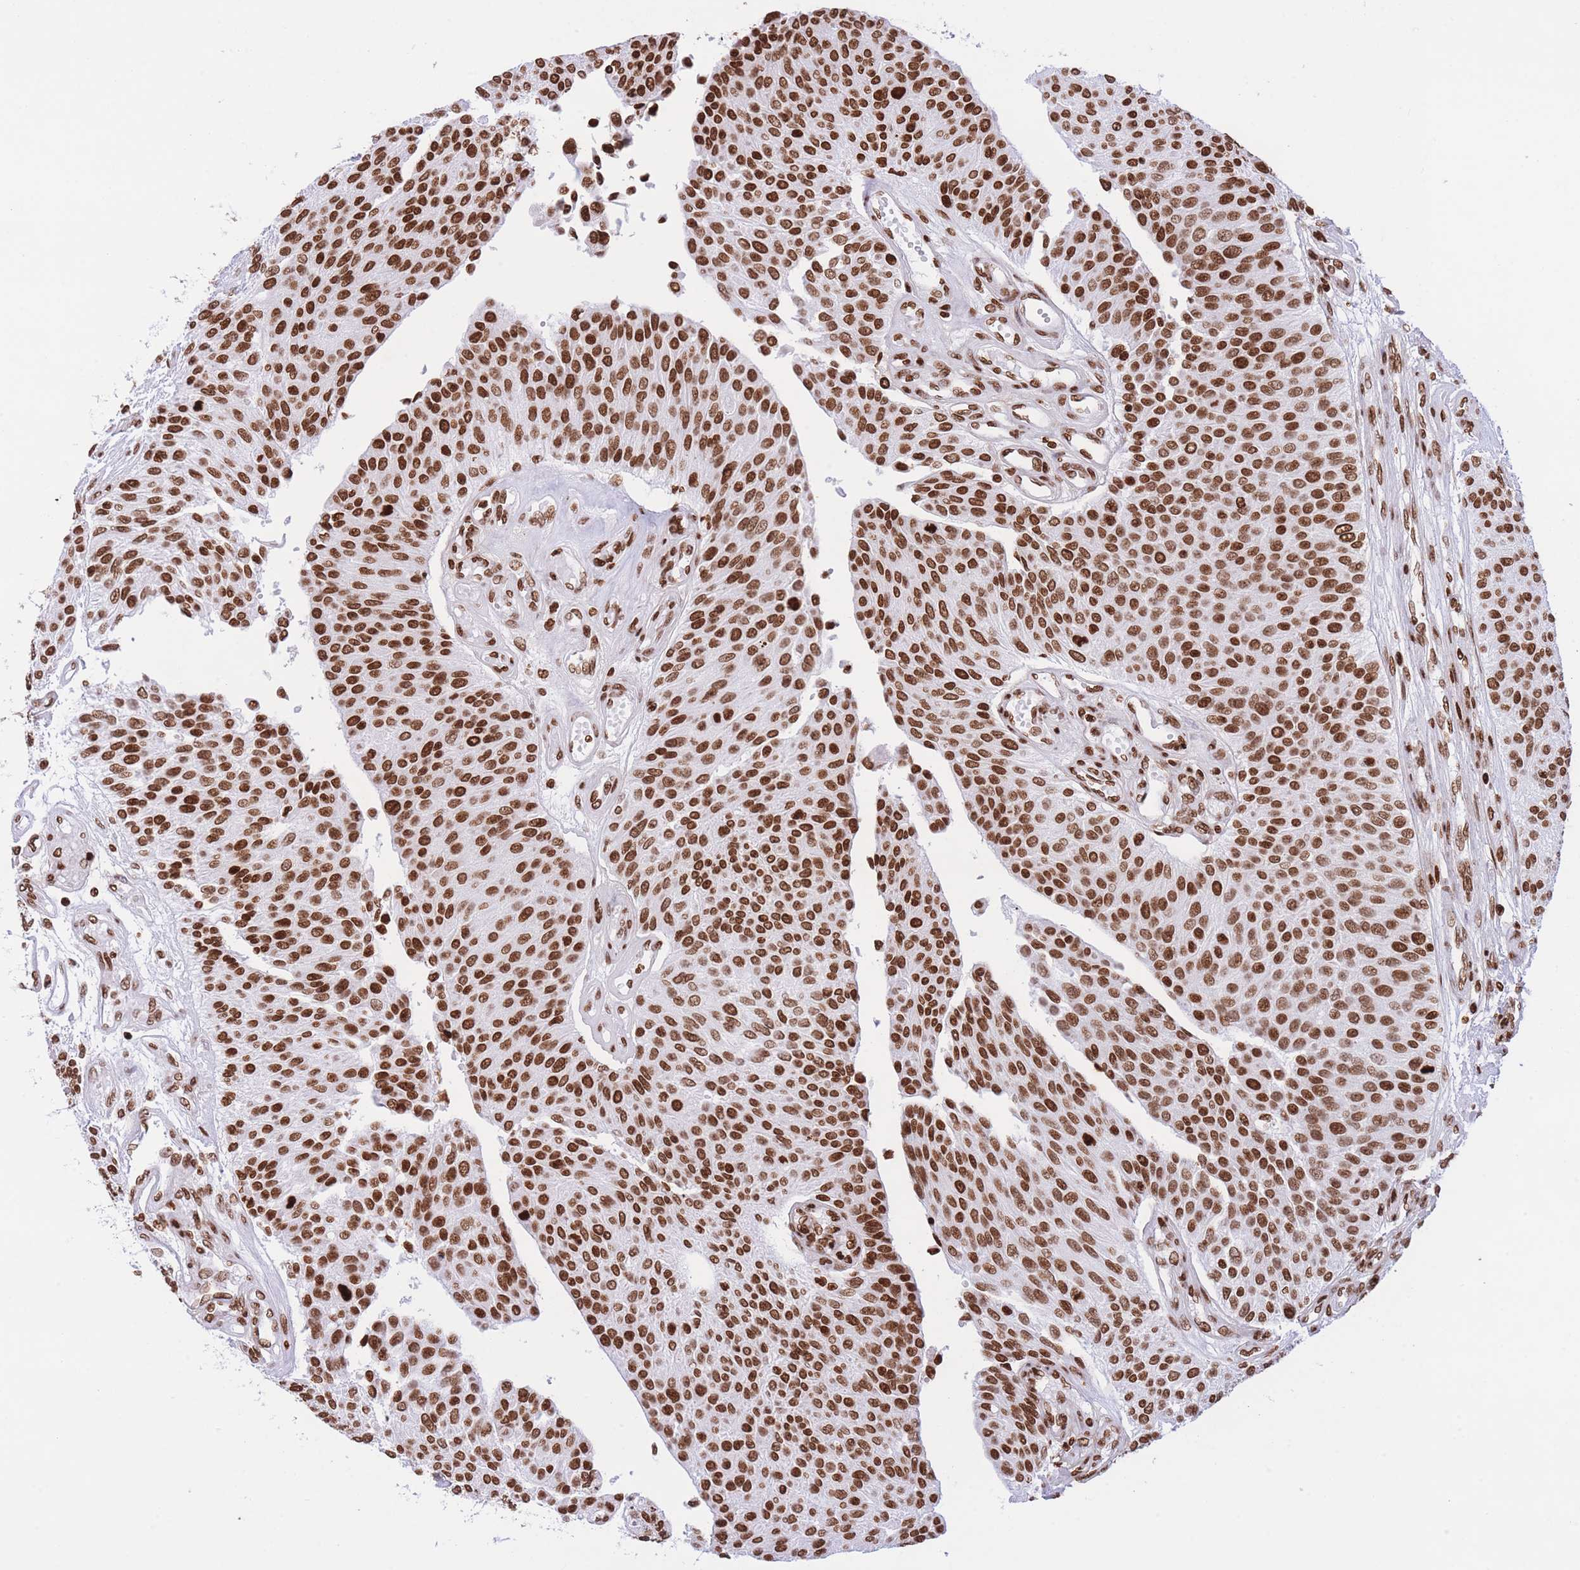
{"staining": {"intensity": "strong", "quantity": ">75%", "location": "nuclear"}, "tissue": "urothelial cancer", "cell_type": "Tumor cells", "image_type": "cancer", "snomed": [{"axis": "morphology", "description": "Urothelial carcinoma, NOS"}, {"axis": "topography", "description": "Urinary bladder"}], "caption": "Immunohistochemical staining of transitional cell carcinoma exhibits high levels of strong nuclear staining in approximately >75% of tumor cells. (Brightfield microscopy of DAB IHC at high magnification).", "gene": "H2BC11", "patient": {"sex": "male", "age": 55}}